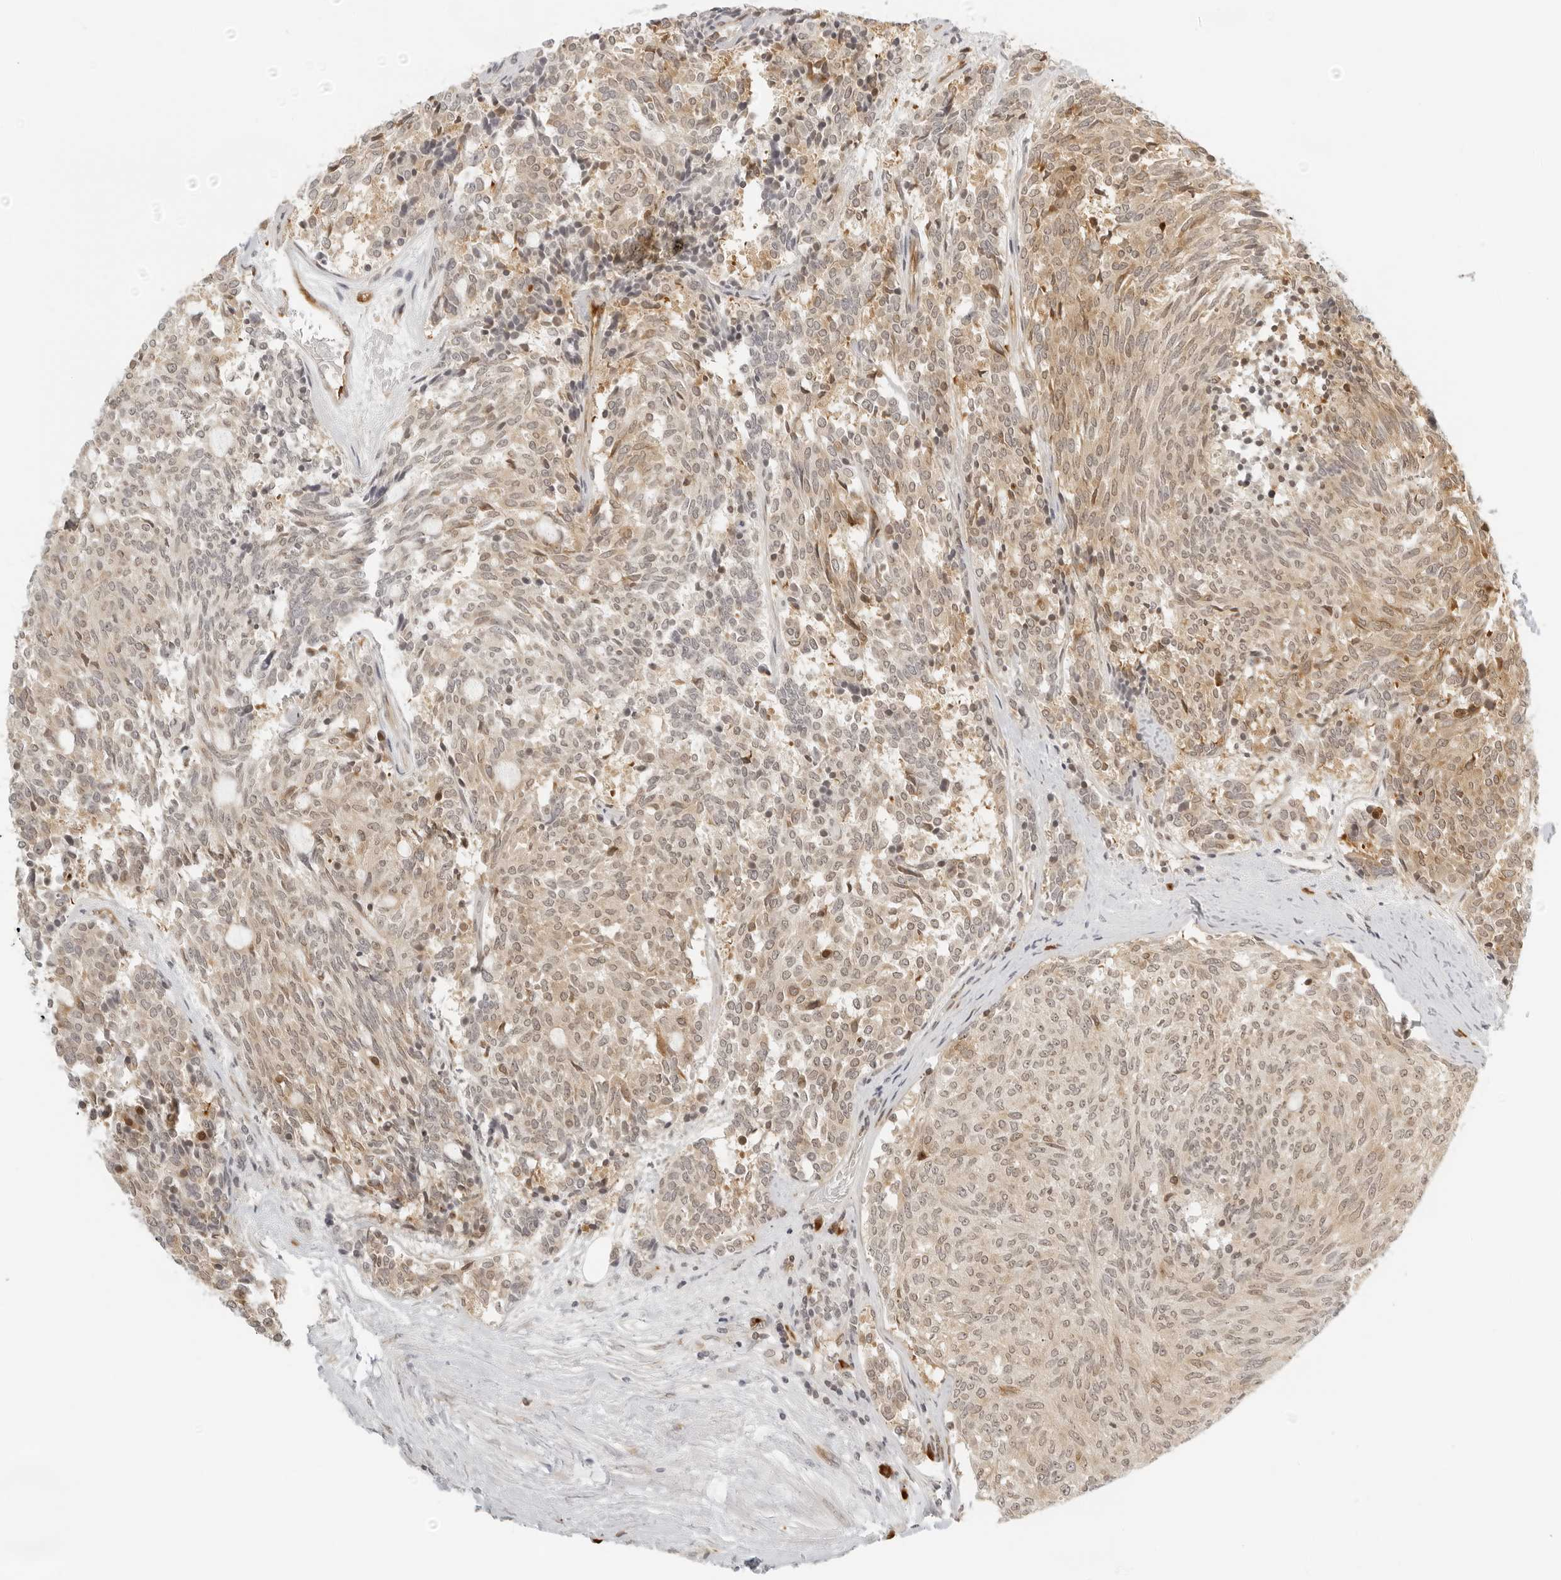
{"staining": {"intensity": "weak", "quantity": ">75%", "location": "cytoplasmic/membranous,nuclear"}, "tissue": "carcinoid", "cell_type": "Tumor cells", "image_type": "cancer", "snomed": [{"axis": "morphology", "description": "Carcinoid, malignant, NOS"}, {"axis": "topography", "description": "Pancreas"}], "caption": "Immunohistochemistry (IHC) image of neoplastic tissue: human carcinoid stained using immunohistochemistry exhibits low levels of weak protein expression localized specifically in the cytoplasmic/membranous and nuclear of tumor cells, appearing as a cytoplasmic/membranous and nuclear brown color.", "gene": "EIF4G1", "patient": {"sex": "female", "age": 54}}